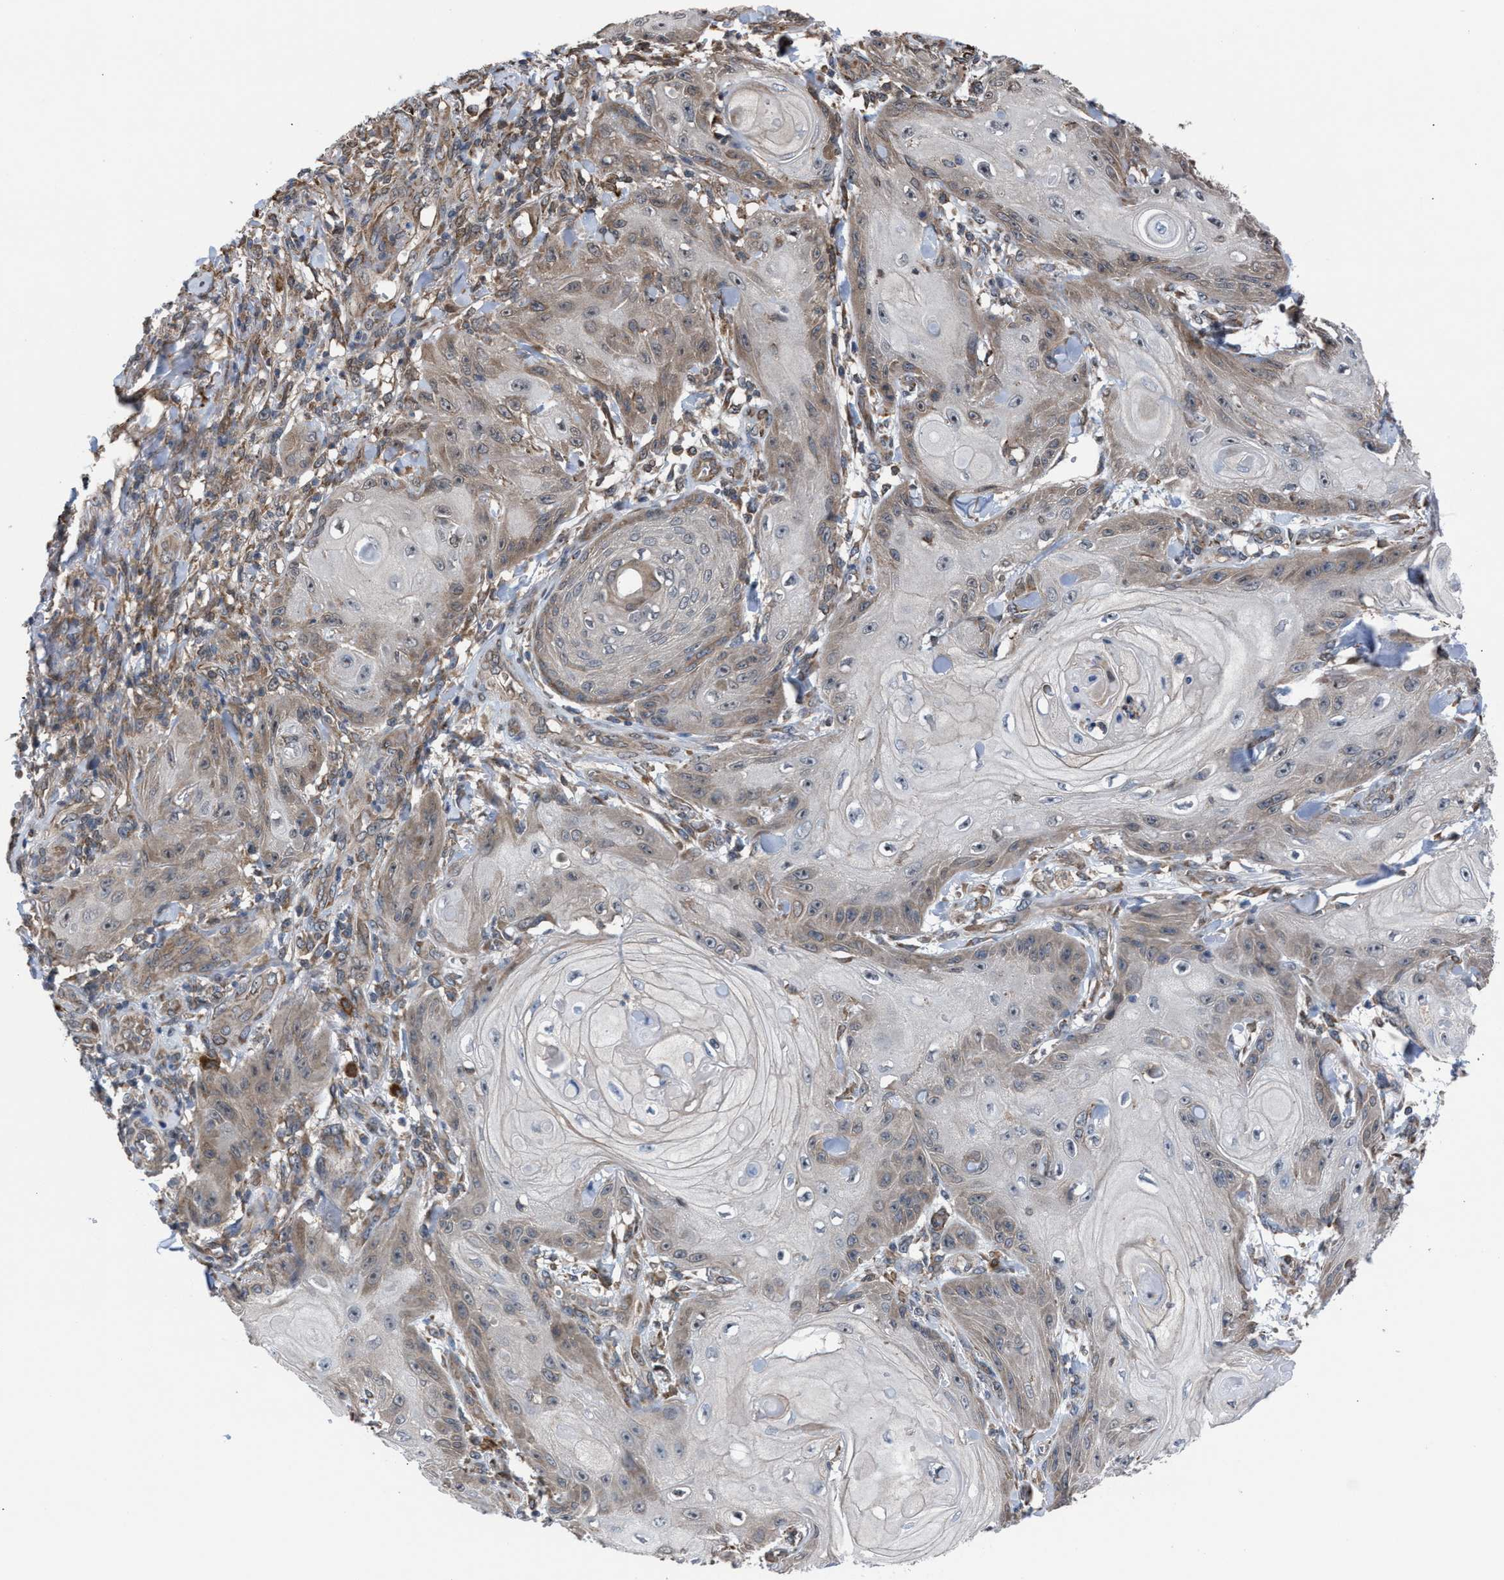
{"staining": {"intensity": "weak", "quantity": "<25%", "location": "cytoplasmic/membranous"}, "tissue": "skin cancer", "cell_type": "Tumor cells", "image_type": "cancer", "snomed": [{"axis": "morphology", "description": "Squamous cell carcinoma, NOS"}, {"axis": "topography", "description": "Skin"}], "caption": "Immunohistochemistry (IHC) micrograph of neoplastic tissue: human skin cancer (squamous cell carcinoma) stained with DAB (3,3'-diaminobenzidine) displays no significant protein positivity in tumor cells. (DAB (3,3'-diaminobenzidine) IHC, high magnification).", "gene": "TP53BP2", "patient": {"sex": "male", "age": 74}}